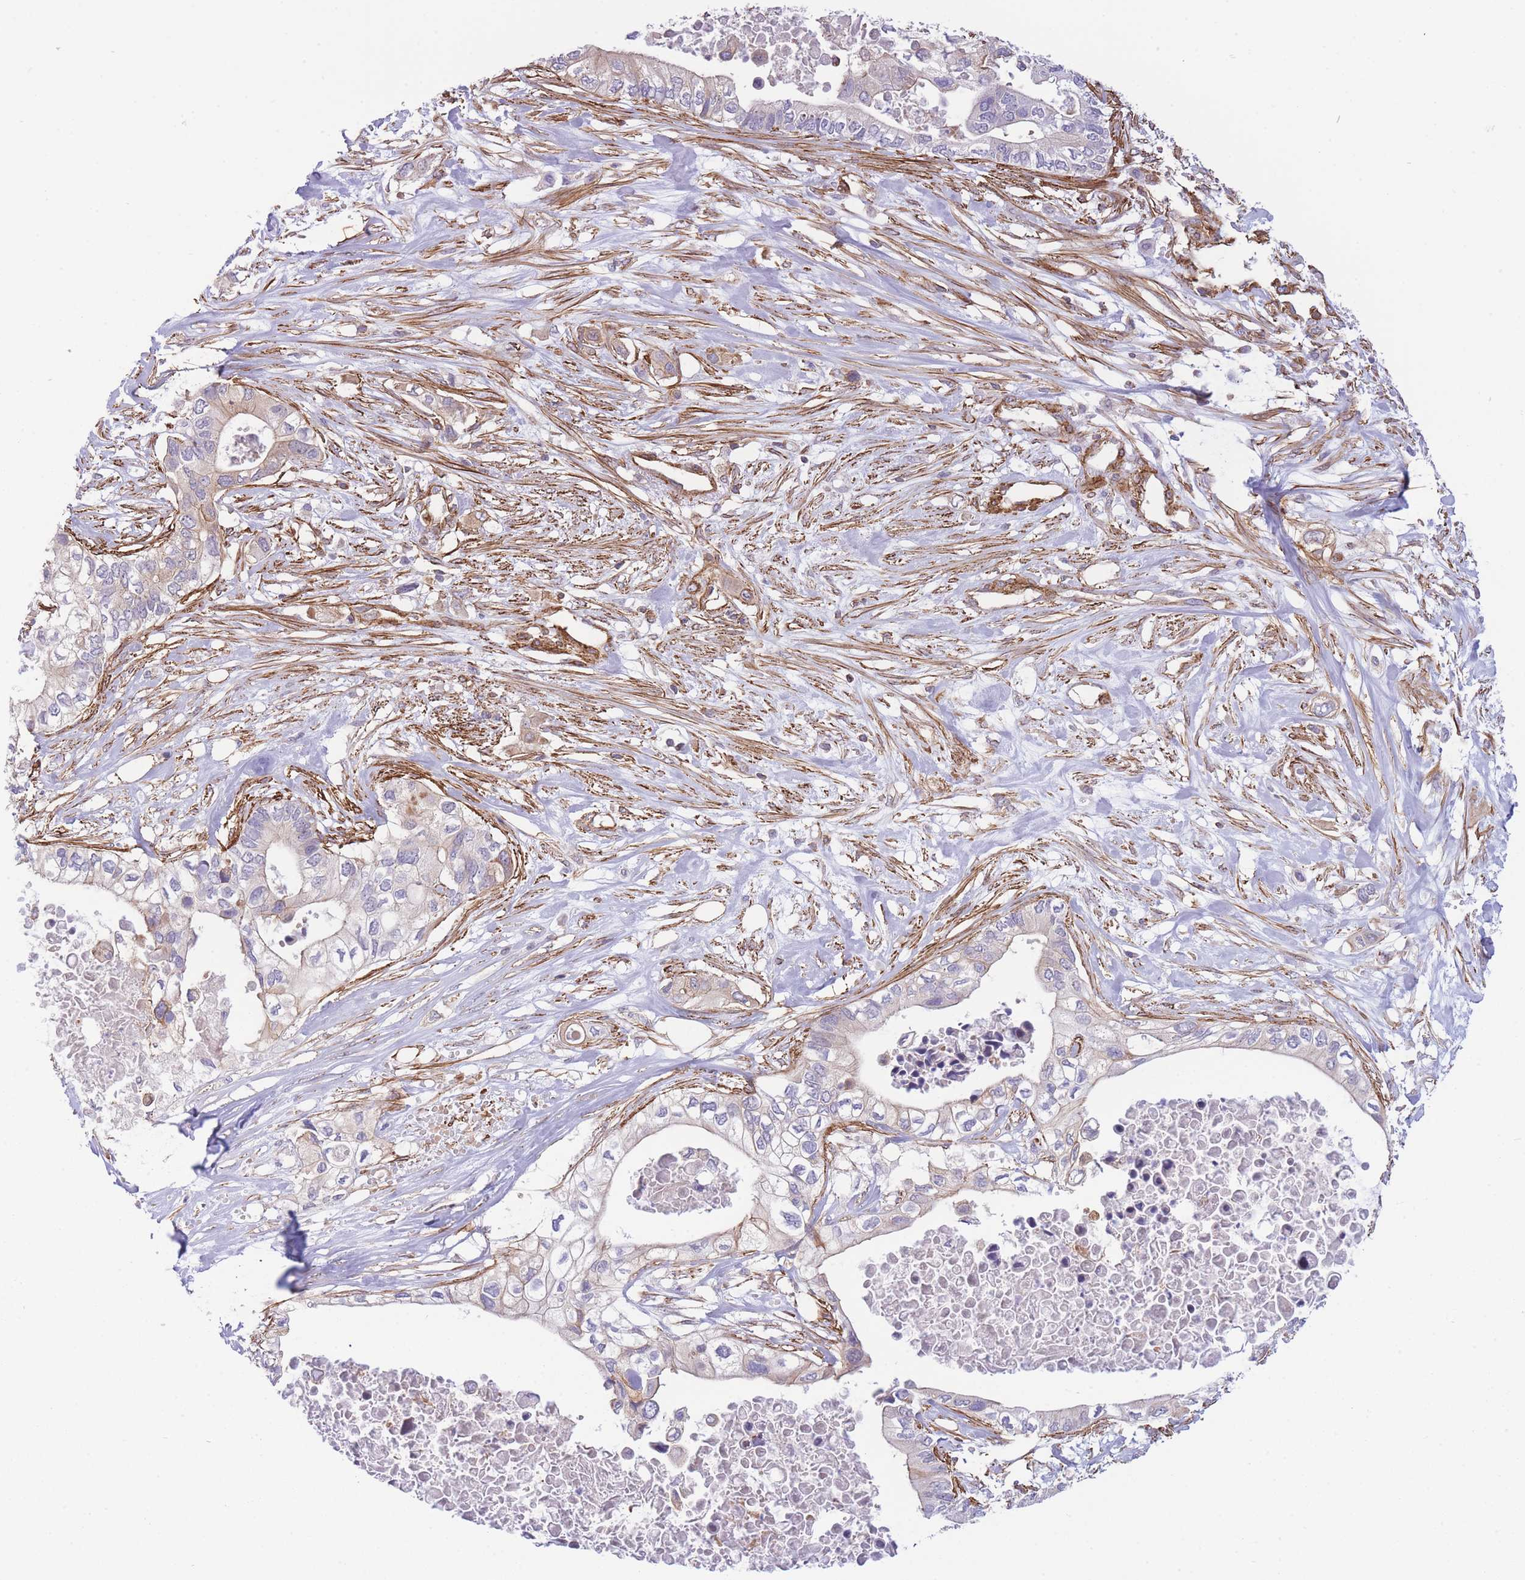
{"staining": {"intensity": "weak", "quantity": "<25%", "location": "cytoplasmic/membranous"}, "tissue": "pancreatic cancer", "cell_type": "Tumor cells", "image_type": "cancer", "snomed": [{"axis": "morphology", "description": "Adenocarcinoma, NOS"}, {"axis": "topography", "description": "Pancreas"}], "caption": "This is an IHC histopathology image of pancreatic cancer. There is no expression in tumor cells.", "gene": "CDC25B", "patient": {"sex": "female", "age": 63}}